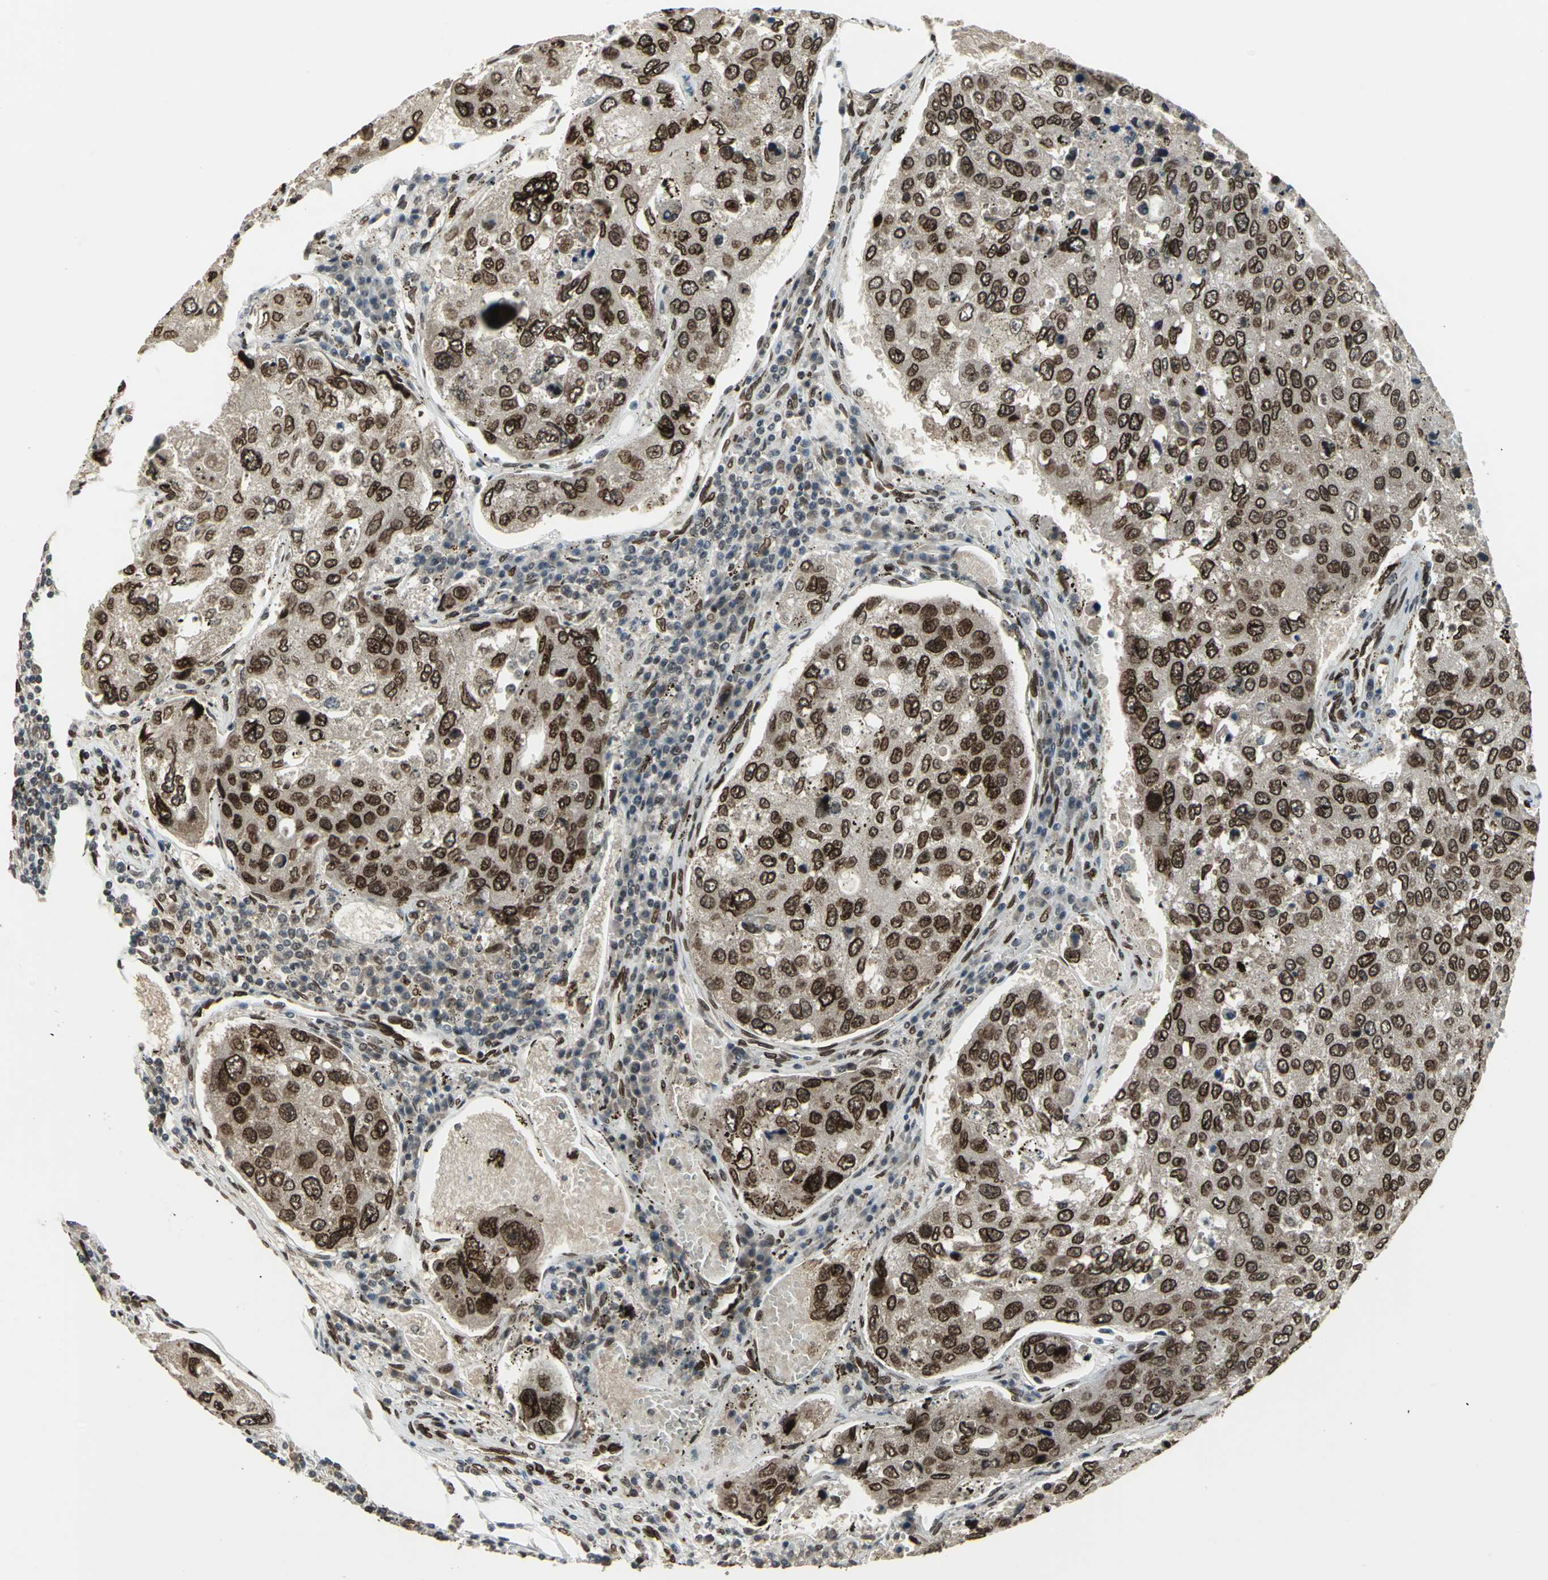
{"staining": {"intensity": "strong", "quantity": ">75%", "location": "cytoplasmic/membranous,nuclear"}, "tissue": "urothelial cancer", "cell_type": "Tumor cells", "image_type": "cancer", "snomed": [{"axis": "morphology", "description": "Urothelial carcinoma, High grade"}, {"axis": "topography", "description": "Lymph node"}, {"axis": "topography", "description": "Urinary bladder"}], "caption": "Tumor cells exhibit strong cytoplasmic/membranous and nuclear staining in approximately >75% of cells in urothelial cancer.", "gene": "ISY1", "patient": {"sex": "male", "age": 51}}